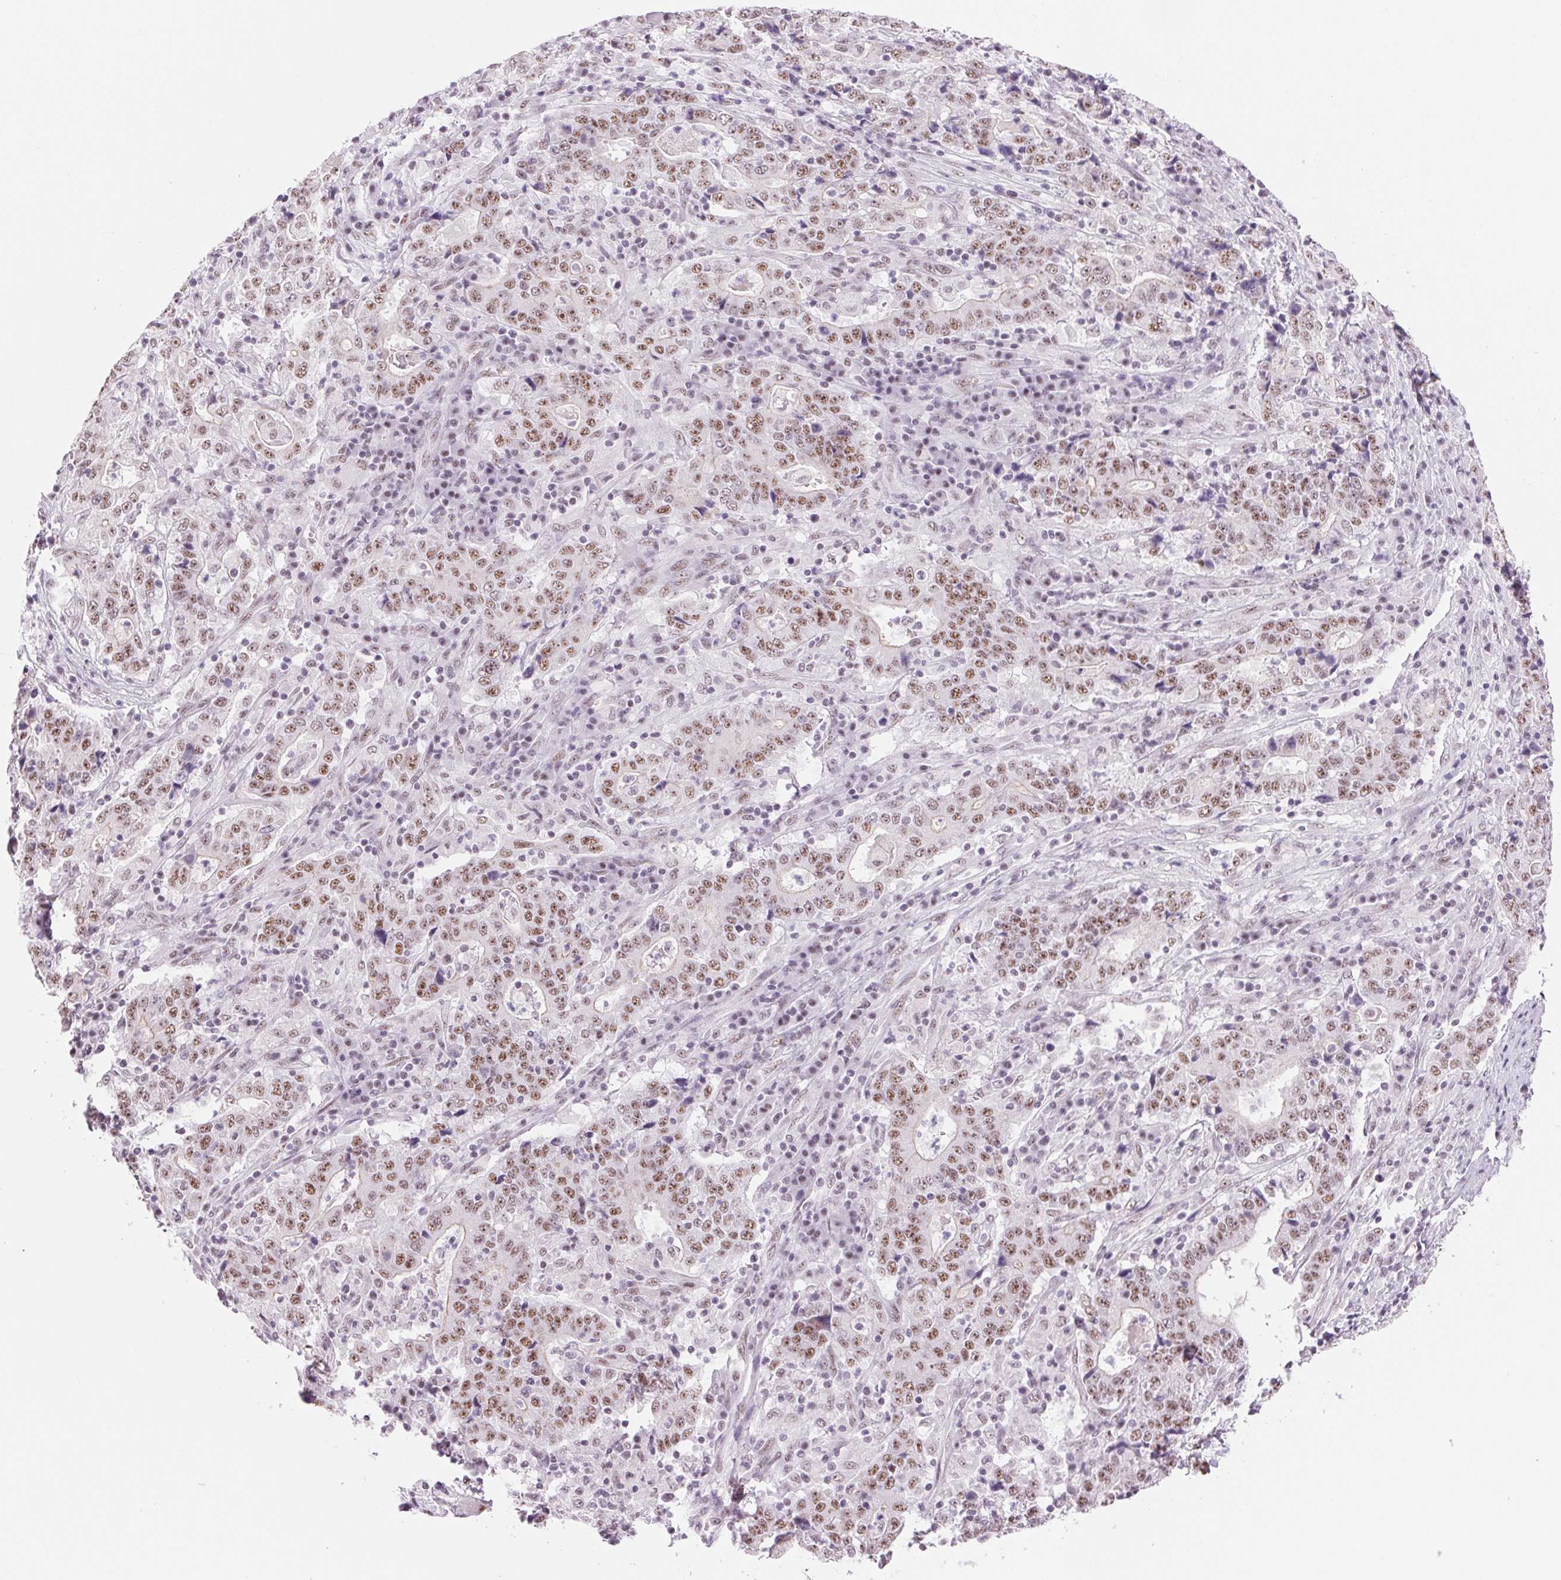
{"staining": {"intensity": "moderate", "quantity": ">75%", "location": "nuclear"}, "tissue": "stomach cancer", "cell_type": "Tumor cells", "image_type": "cancer", "snomed": [{"axis": "morphology", "description": "Normal tissue, NOS"}, {"axis": "morphology", "description": "Adenocarcinoma, NOS"}, {"axis": "topography", "description": "Stomach, upper"}, {"axis": "topography", "description": "Stomach"}], "caption": "IHC histopathology image of human stomach cancer stained for a protein (brown), which displays medium levels of moderate nuclear positivity in approximately >75% of tumor cells.", "gene": "ZC3H14", "patient": {"sex": "male", "age": 59}}